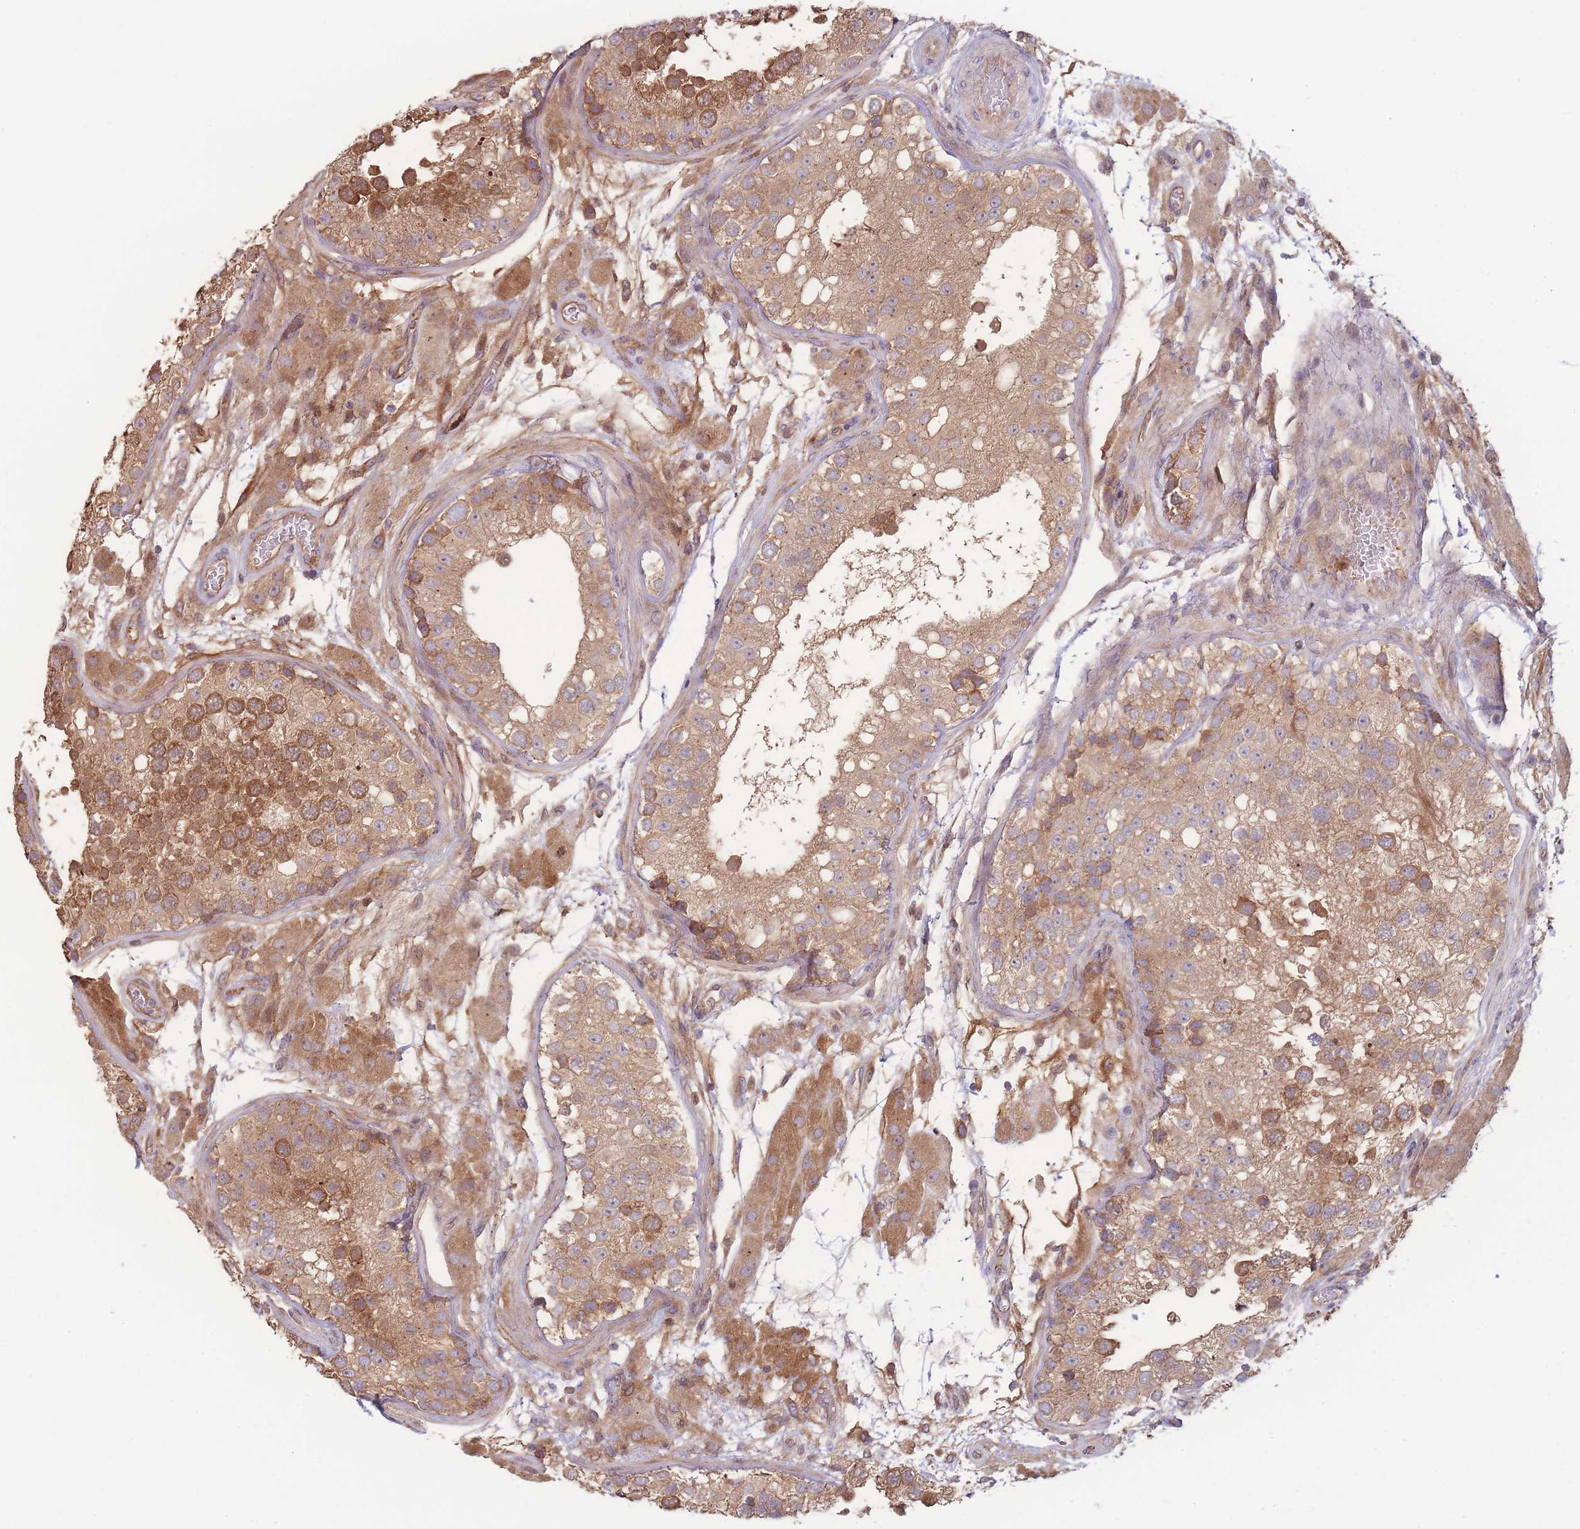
{"staining": {"intensity": "moderate", "quantity": ">75%", "location": "cytoplasmic/membranous"}, "tissue": "testis", "cell_type": "Cells in seminiferous ducts", "image_type": "normal", "snomed": [{"axis": "morphology", "description": "Normal tissue, NOS"}, {"axis": "topography", "description": "Testis"}], "caption": "This image demonstrates unremarkable testis stained with immunohistochemistry to label a protein in brown. The cytoplasmic/membranous of cells in seminiferous ducts show moderate positivity for the protein. Nuclei are counter-stained blue.", "gene": "STEAP3", "patient": {"sex": "male", "age": 26}}